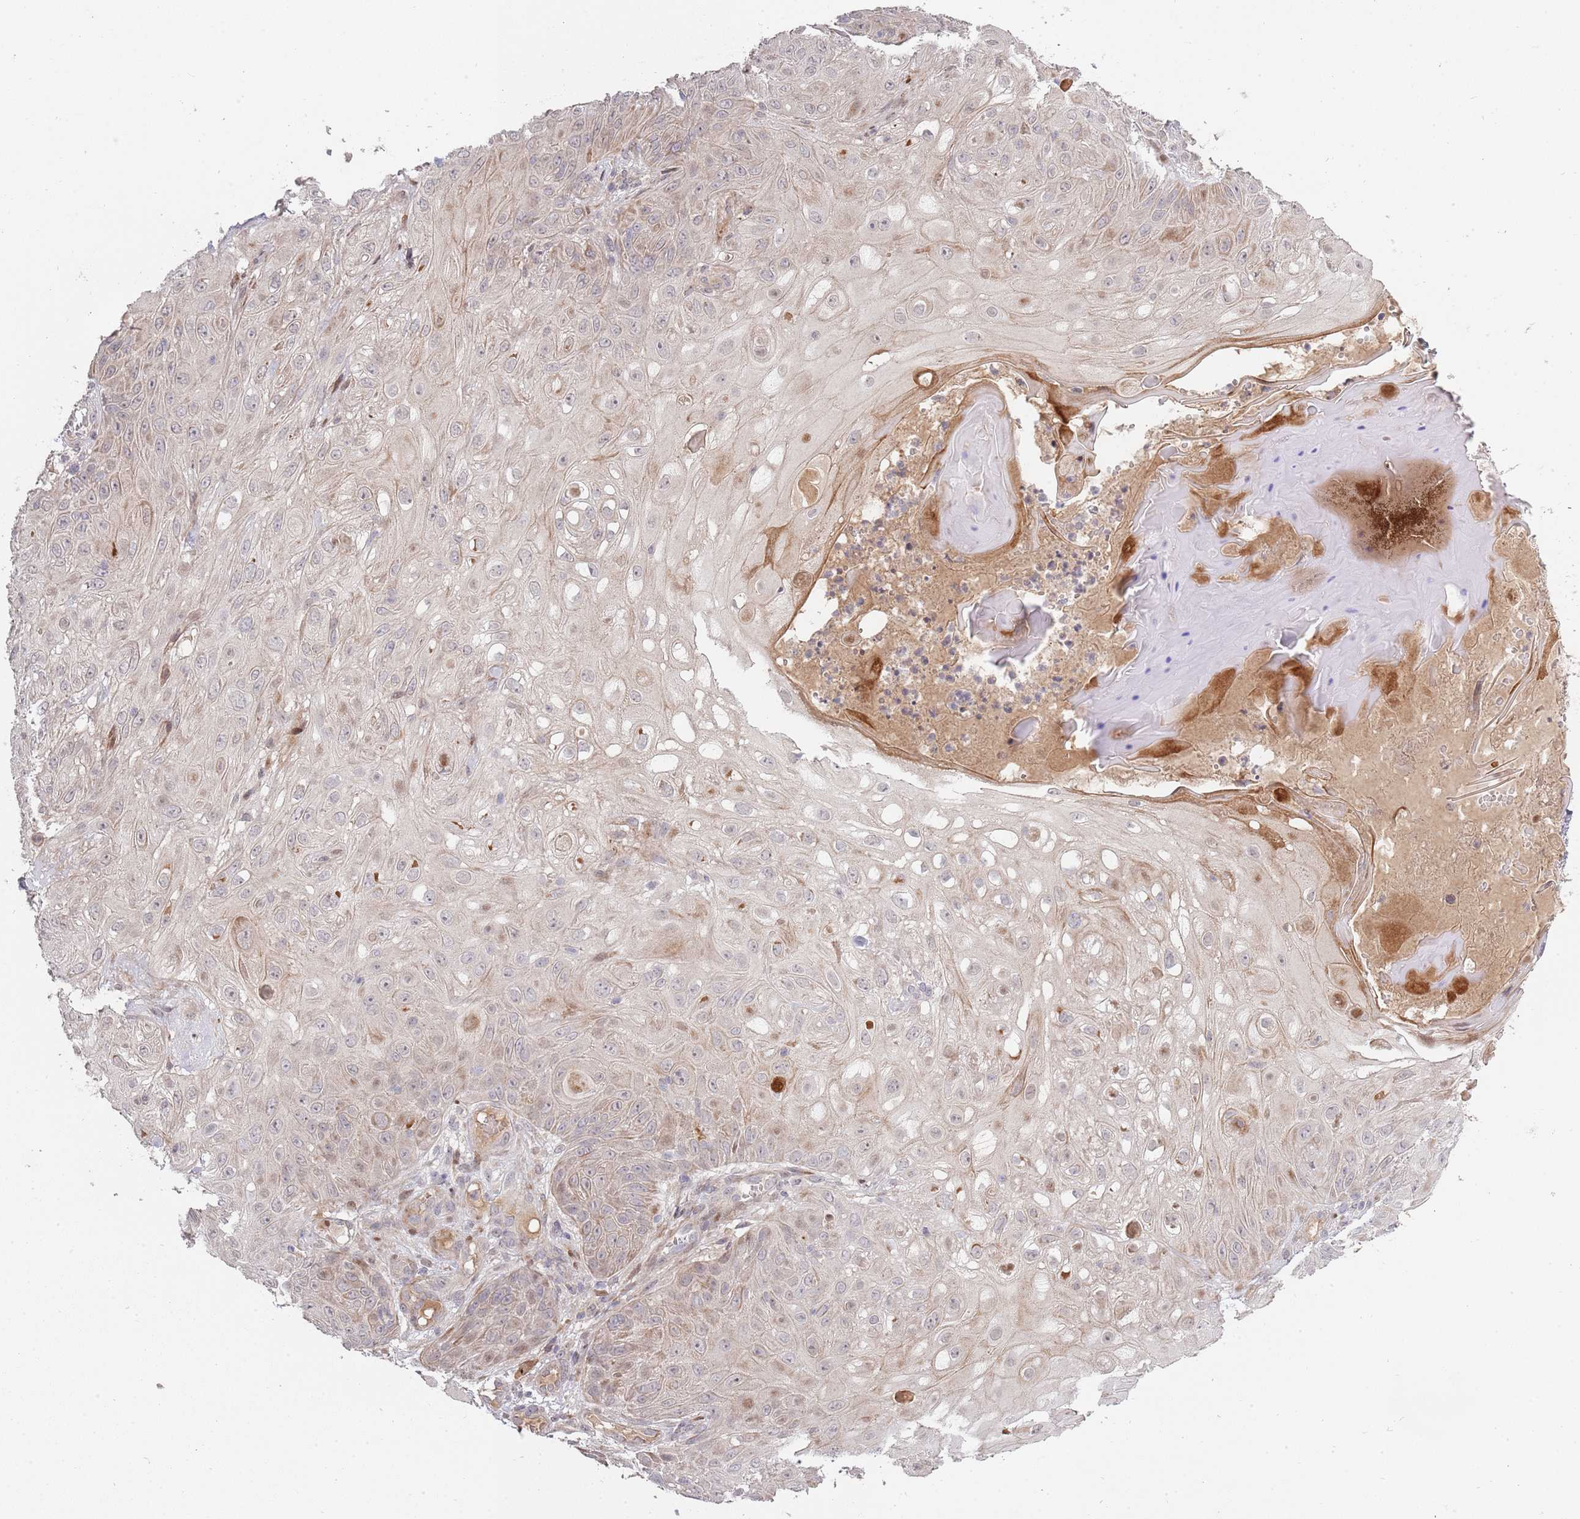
{"staining": {"intensity": "negative", "quantity": "none", "location": "none"}, "tissue": "skin cancer", "cell_type": "Tumor cells", "image_type": "cancer", "snomed": [{"axis": "morphology", "description": "Normal tissue, NOS"}, {"axis": "morphology", "description": "Squamous cell carcinoma, NOS"}, {"axis": "topography", "description": "Skin"}, {"axis": "topography", "description": "Cartilage tissue"}], "caption": "Immunohistochemistry image of human skin squamous cell carcinoma stained for a protein (brown), which shows no staining in tumor cells.", "gene": "SYNDIG1L", "patient": {"sex": "female", "age": 79}}